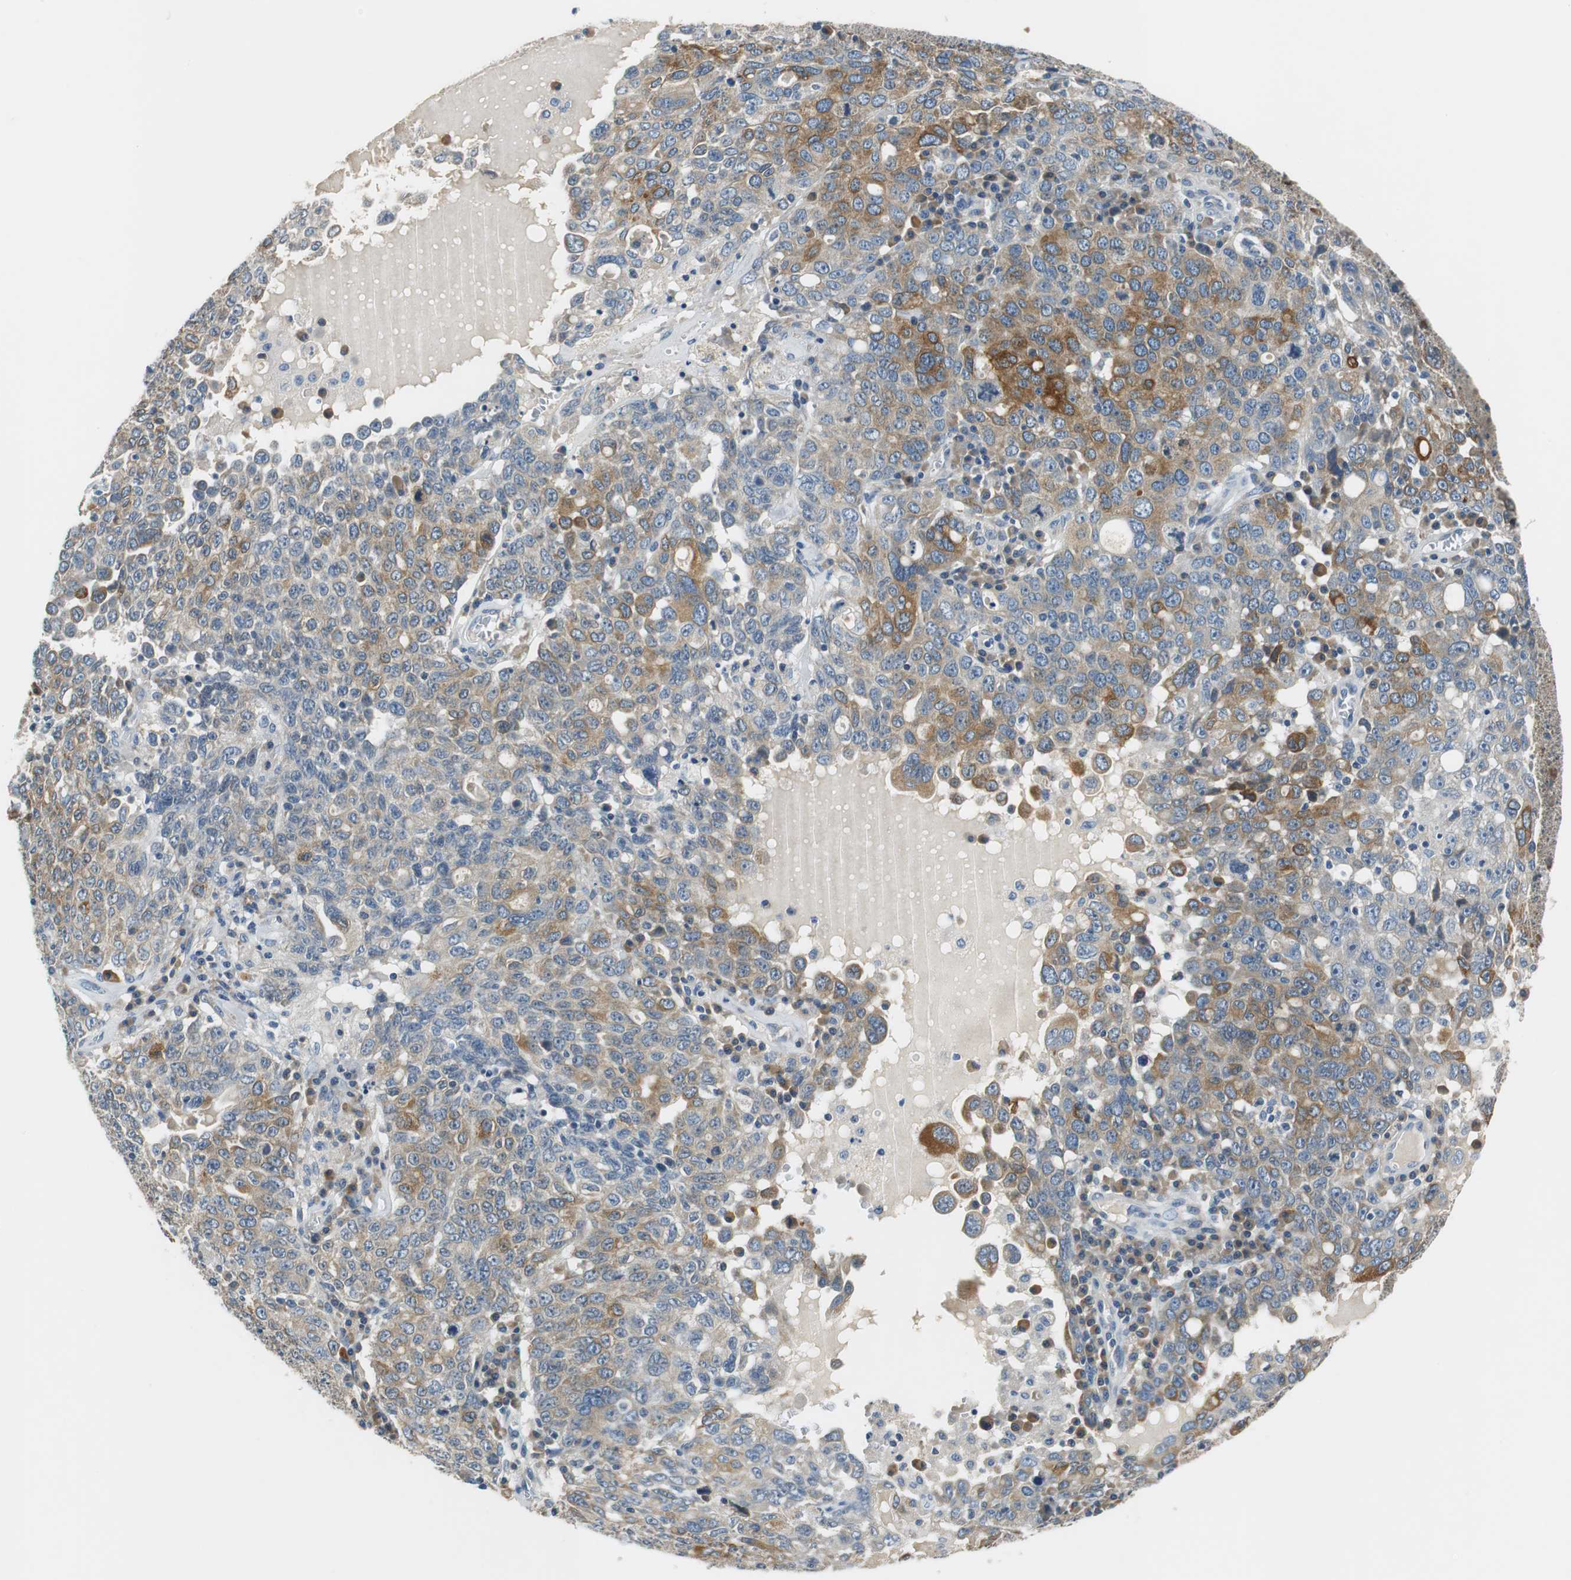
{"staining": {"intensity": "moderate", "quantity": "25%-75%", "location": "cytoplasmic/membranous"}, "tissue": "ovarian cancer", "cell_type": "Tumor cells", "image_type": "cancer", "snomed": [{"axis": "morphology", "description": "Carcinoma, endometroid"}, {"axis": "topography", "description": "Ovary"}], "caption": "A micrograph showing moderate cytoplasmic/membranous staining in approximately 25%-75% of tumor cells in ovarian cancer, as visualized by brown immunohistochemical staining.", "gene": "FADS2", "patient": {"sex": "female", "age": 62}}